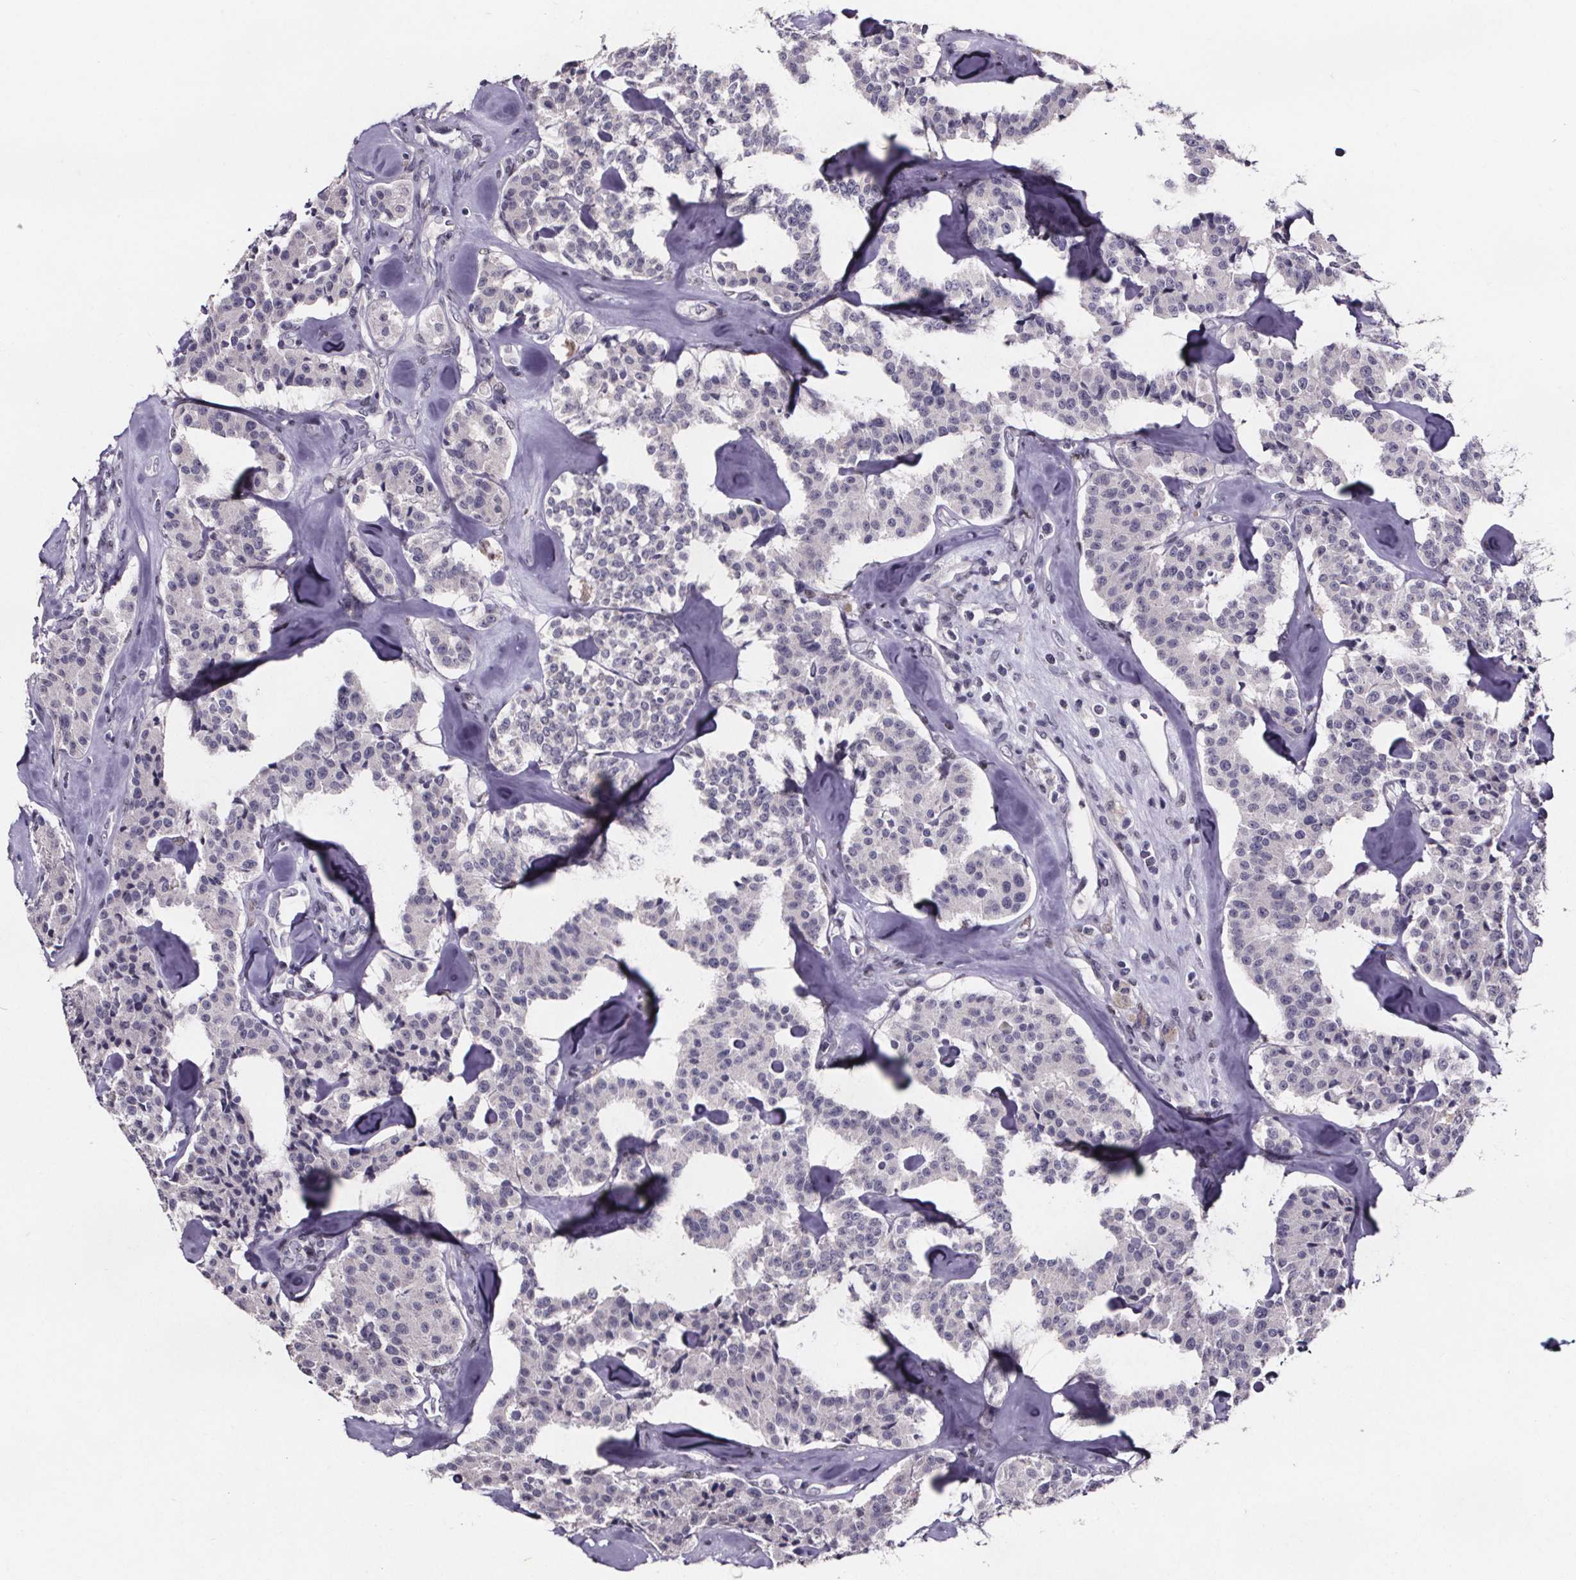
{"staining": {"intensity": "negative", "quantity": "none", "location": "none"}, "tissue": "carcinoid", "cell_type": "Tumor cells", "image_type": "cancer", "snomed": [{"axis": "morphology", "description": "Carcinoid, malignant, NOS"}, {"axis": "topography", "description": "Pancreas"}], "caption": "Micrograph shows no protein staining in tumor cells of carcinoid tissue.", "gene": "AR", "patient": {"sex": "male", "age": 41}}